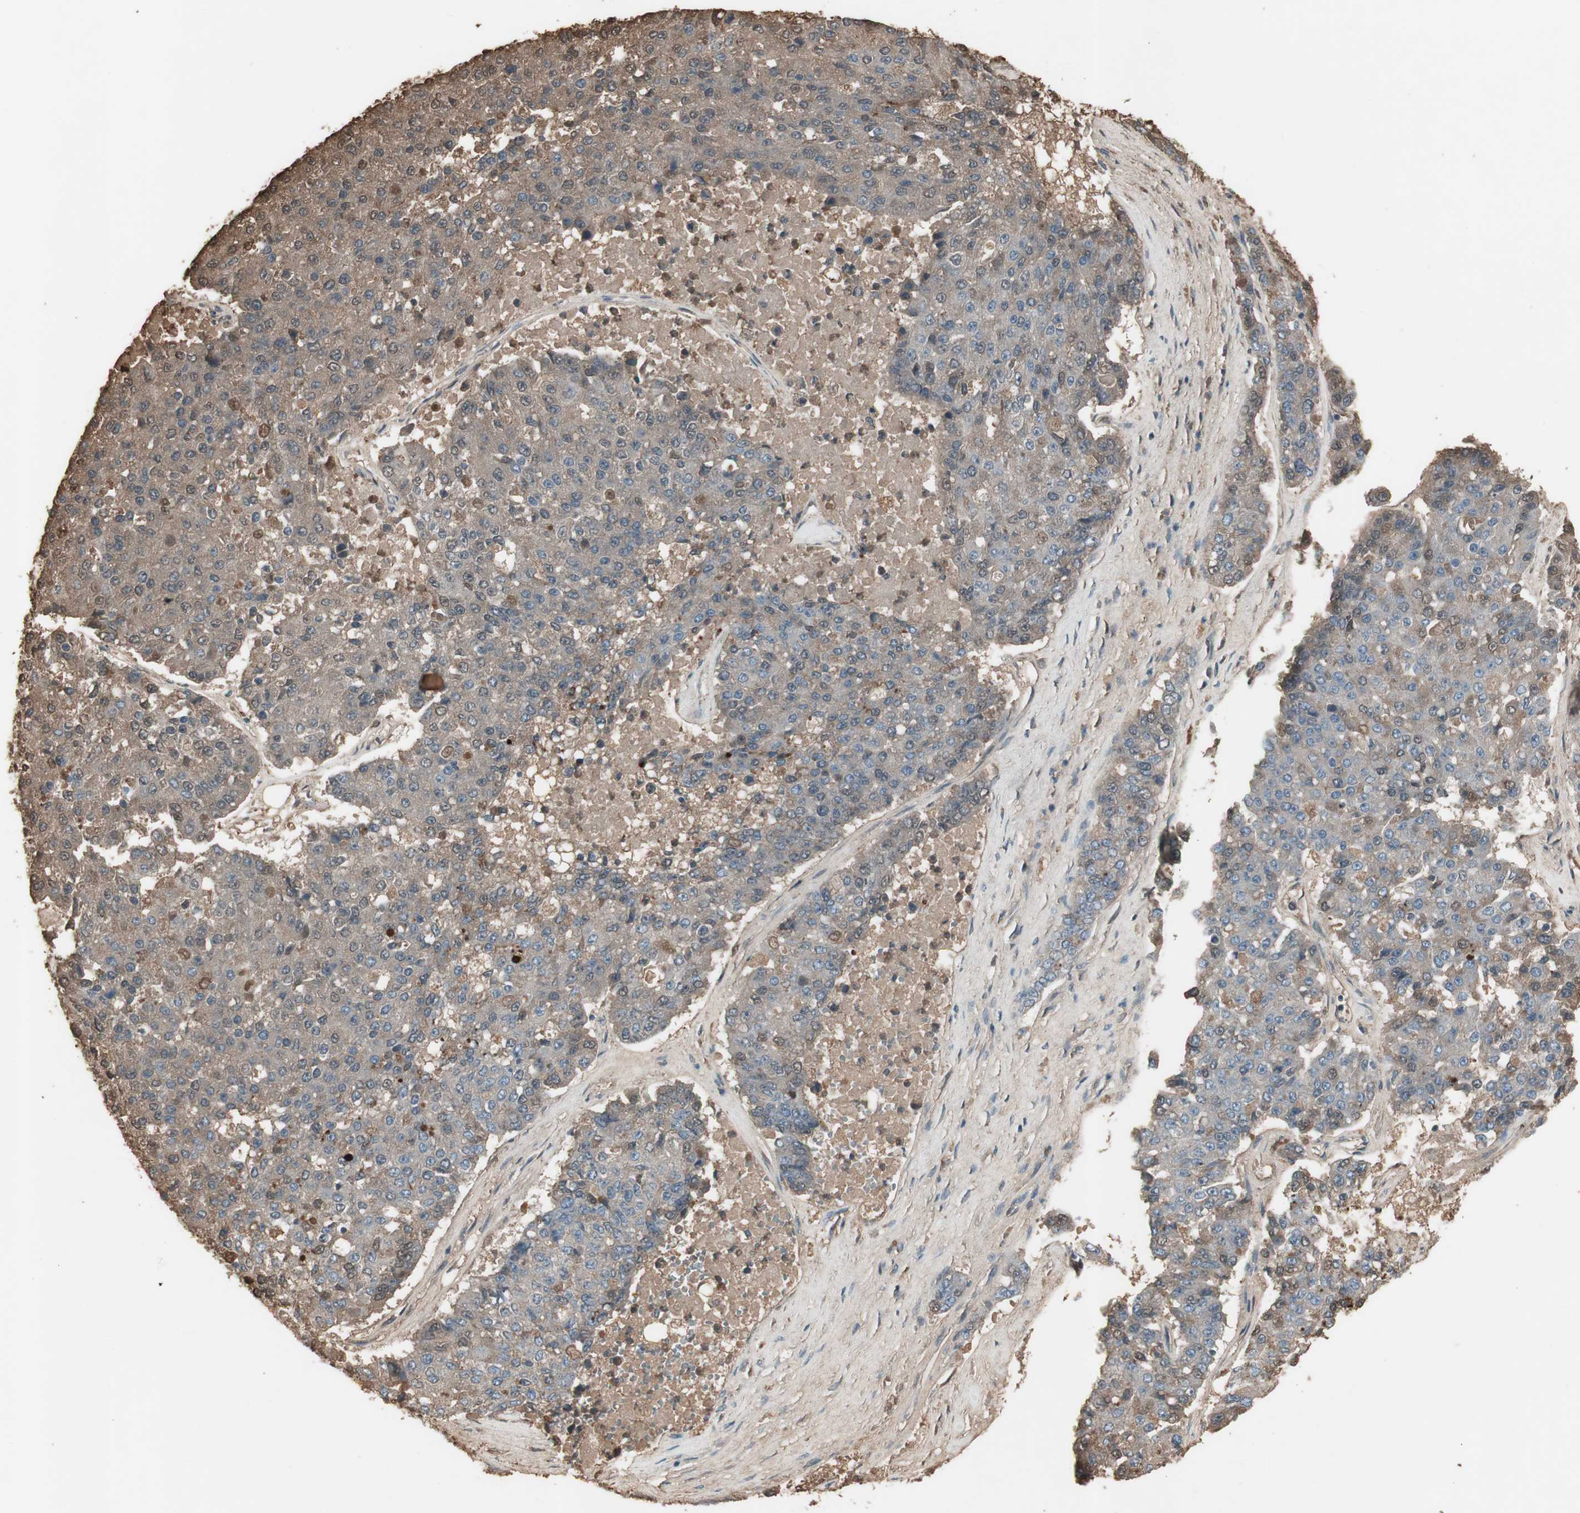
{"staining": {"intensity": "weak", "quantity": "<25%", "location": "cytoplasmic/membranous"}, "tissue": "pancreatic cancer", "cell_type": "Tumor cells", "image_type": "cancer", "snomed": [{"axis": "morphology", "description": "Adenocarcinoma, NOS"}, {"axis": "topography", "description": "Pancreas"}], "caption": "Immunohistochemistry image of adenocarcinoma (pancreatic) stained for a protein (brown), which displays no expression in tumor cells. The staining was performed using DAB to visualize the protein expression in brown, while the nuclei were stained in blue with hematoxylin (Magnification: 20x).", "gene": "MMP14", "patient": {"sex": "male", "age": 50}}